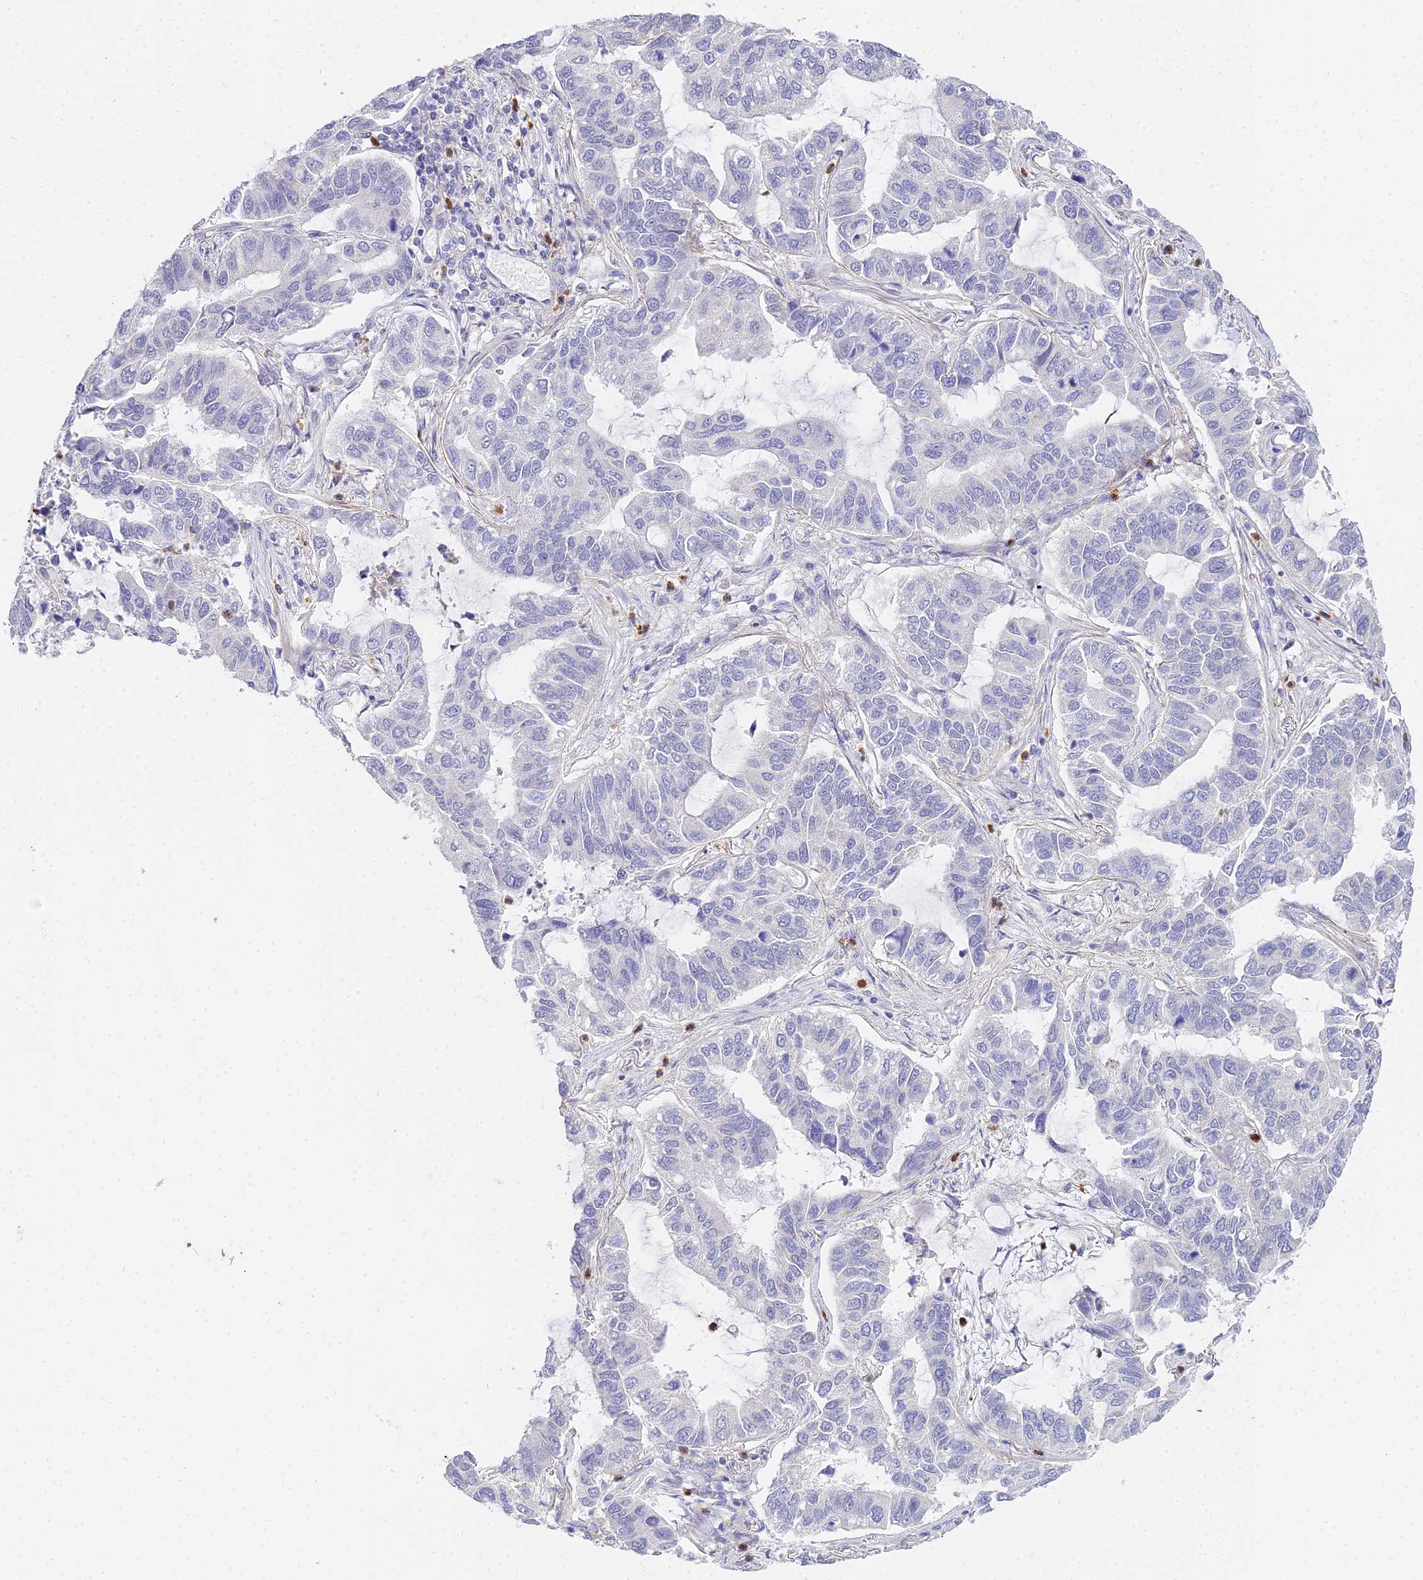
{"staining": {"intensity": "negative", "quantity": "none", "location": "none"}, "tissue": "lung cancer", "cell_type": "Tumor cells", "image_type": "cancer", "snomed": [{"axis": "morphology", "description": "Adenocarcinoma, NOS"}, {"axis": "topography", "description": "Lung"}], "caption": "Photomicrograph shows no significant protein positivity in tumor cells of lung adenocarcinoma. (DAB immunohistochemistry with hematoxylin counter stain).", "gene": "VWC2L", "patient": {"sex": "male", "age": 64}}